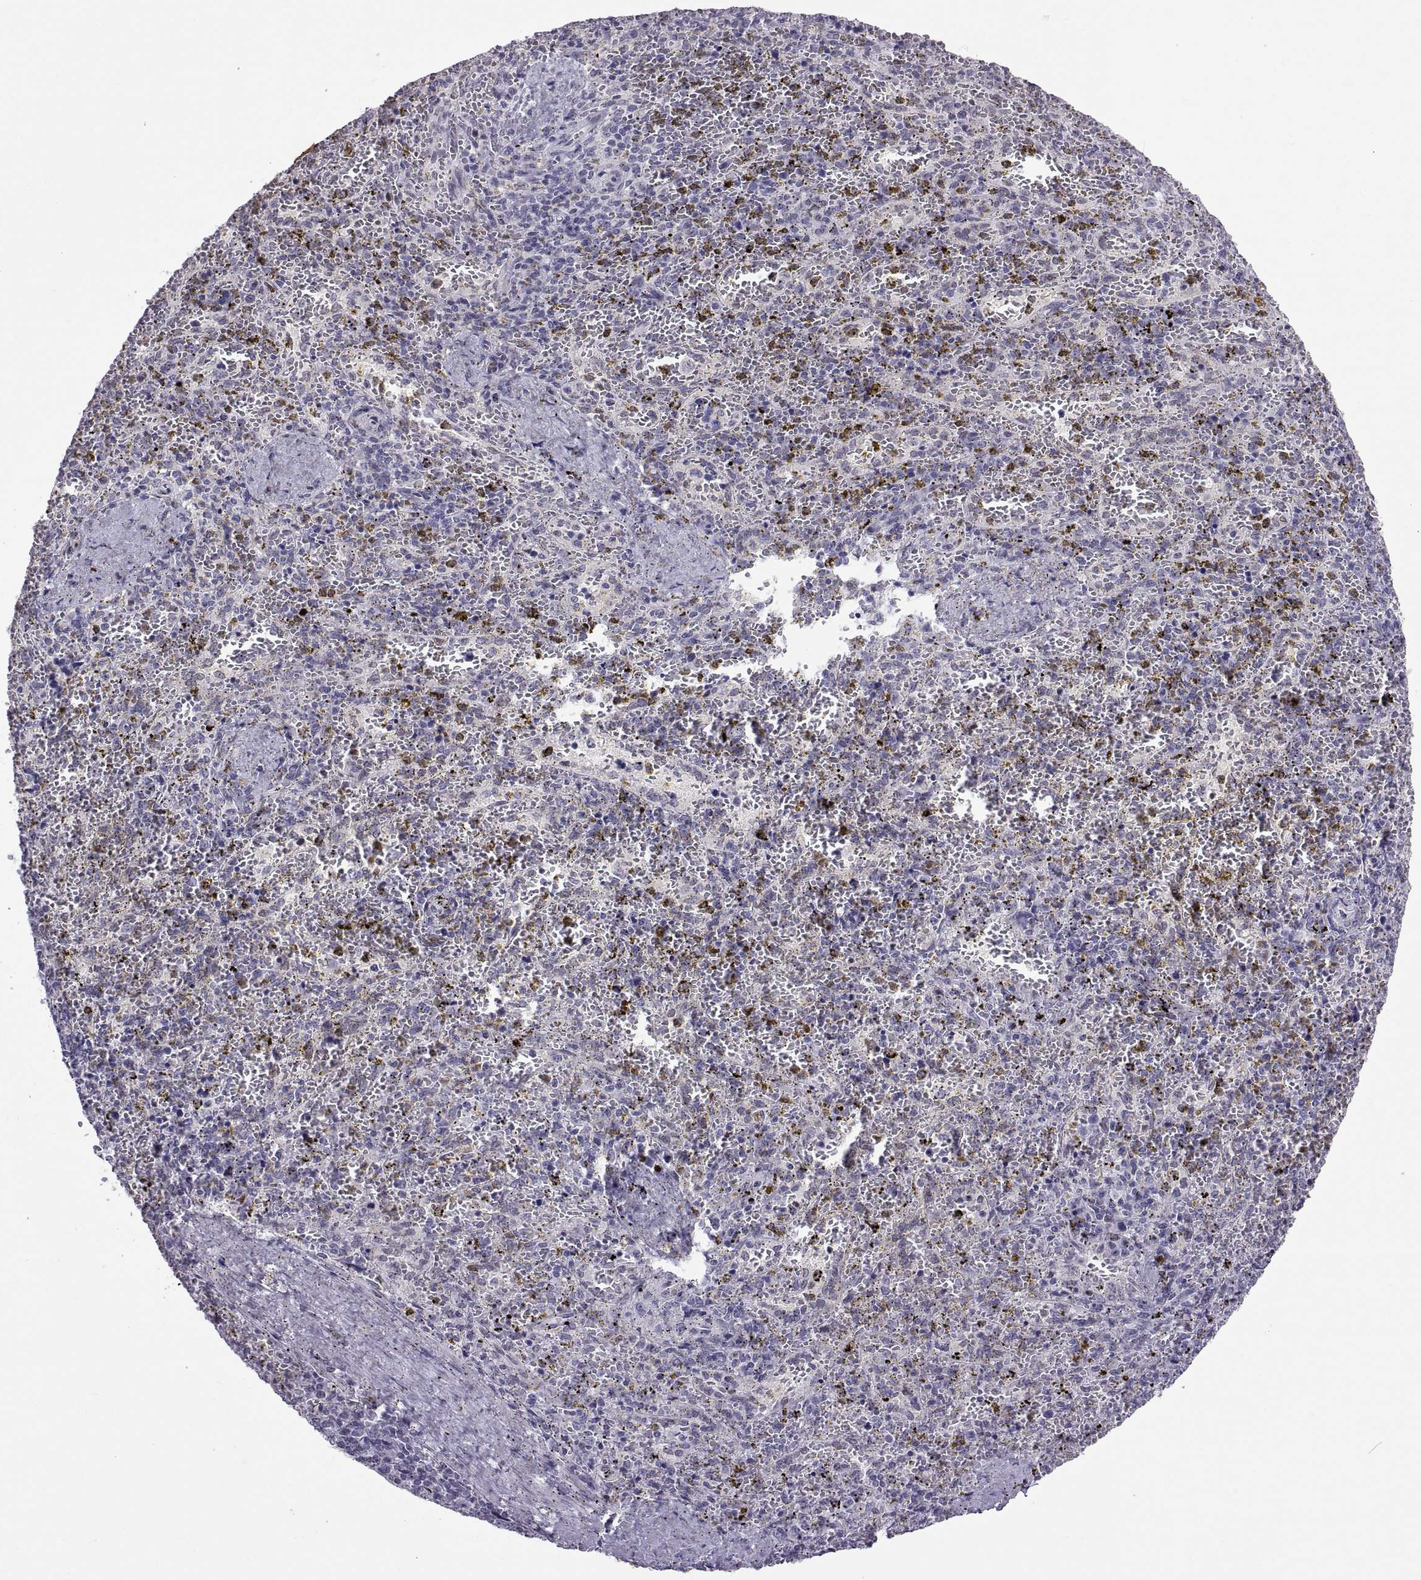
{"staining": {"intensity": "negative", "quantity": "none", "location": "none"}, "tissue": "spleen", "cell_type": "Cells in red pulp", "image_type": "normal", "snomed": [{"axis": "morphology", "description": "Normal tissue, NOS"}, {"axis": "topography", "description": "Spleen"}], "caption": "This is an IHC histopathology image of unremarkable spleen. There is no staining in cells in red pulp.", "gene": "KRT77", "patient": {"sex": "female", "age": 50}}